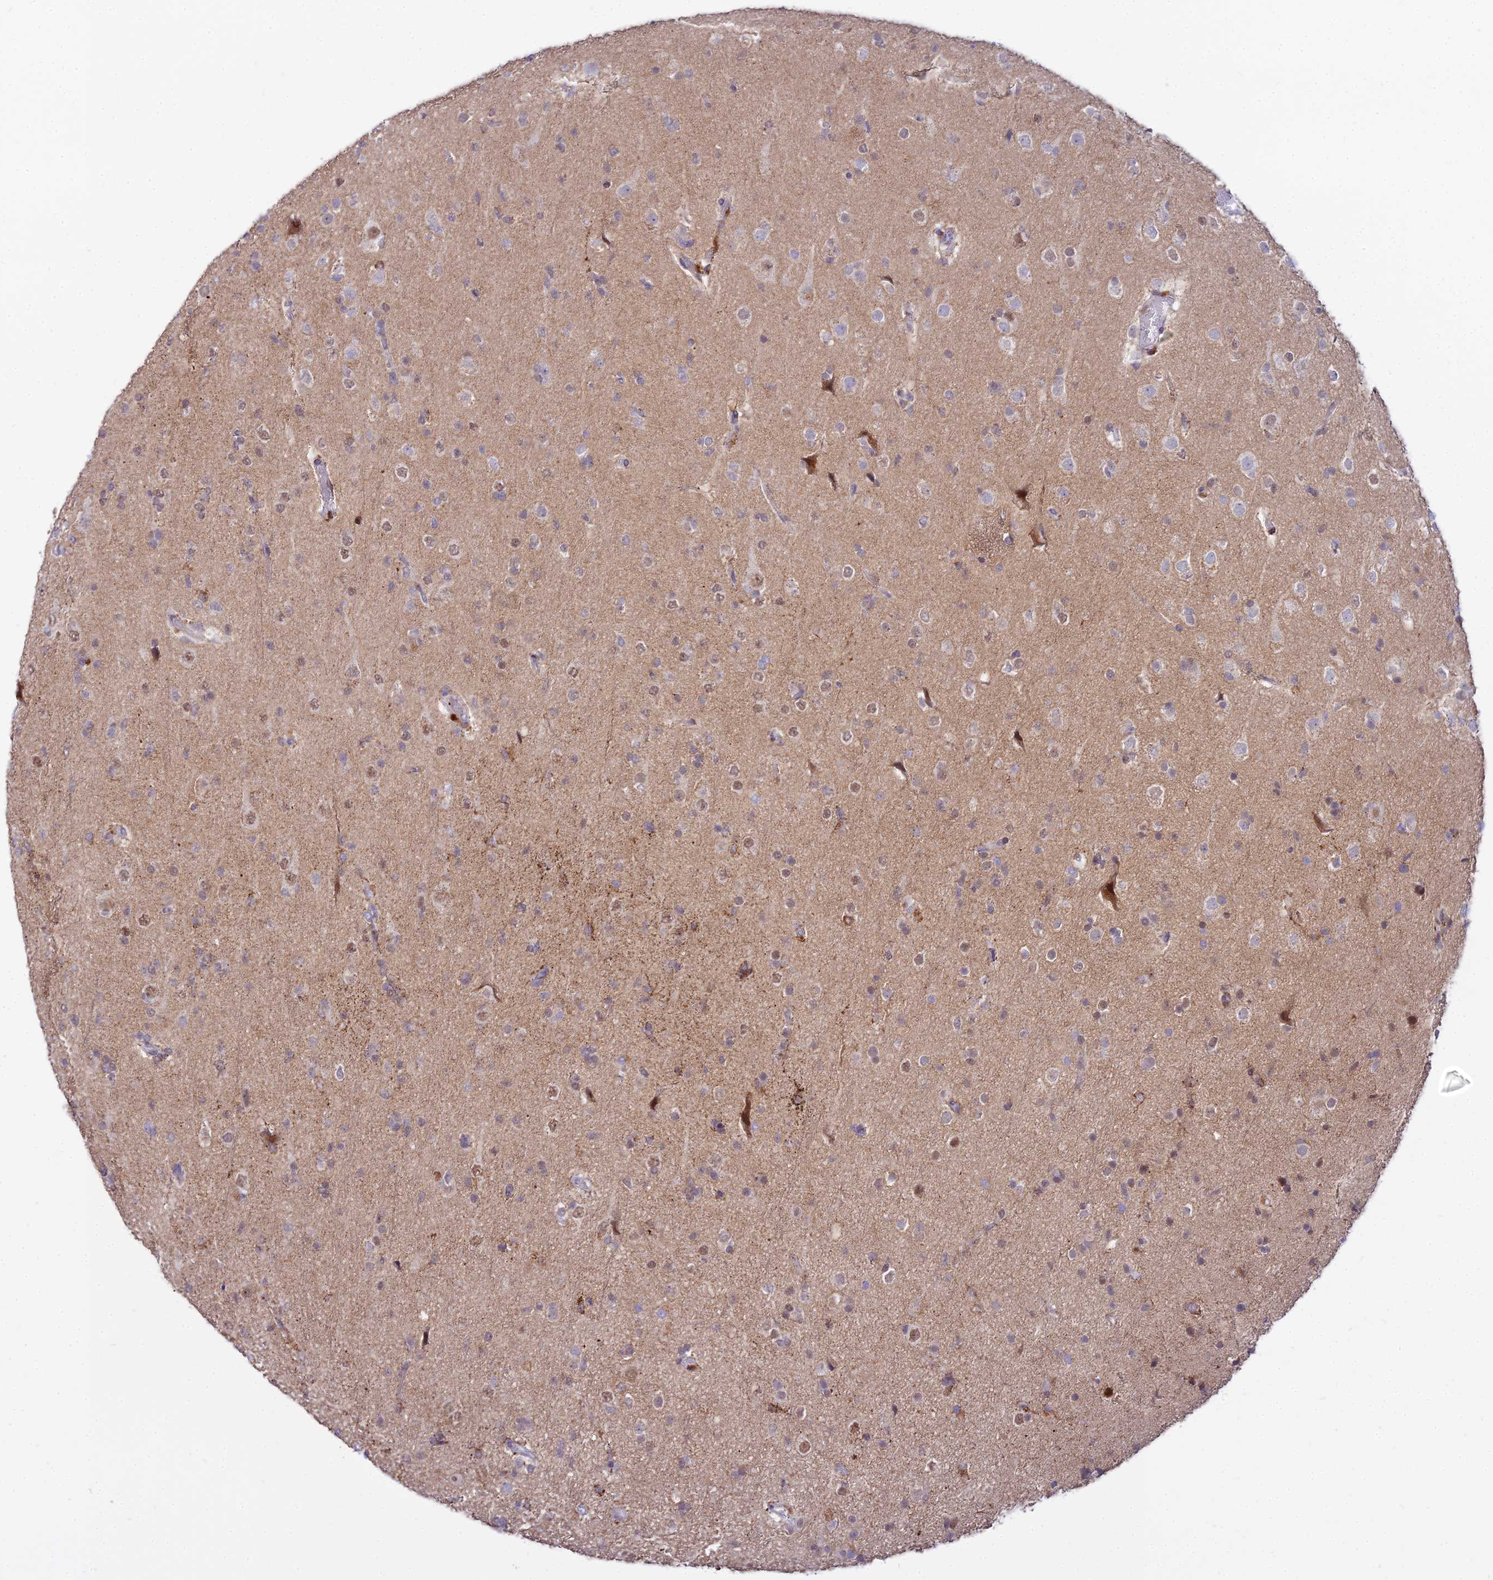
{"staining": {"intensity": "moderate", "quantity": "<25%", "location": "cytoplasmic/membranous,nuclear"}, "tissue": "glioma", "cell_type": "Tumor cells", "image_type": "cancer", "snomed": [{"axis": "morphology", "description": "Glioma, malignant, Low grade"}, {"axis": "topography", "description": "Brain"}], "caption": "Human glioma stained with a protein marker exhibits moderate staining in tumor cells.", "gene": "C6orf163", "patient": {"sex": "male", "age": 65}}